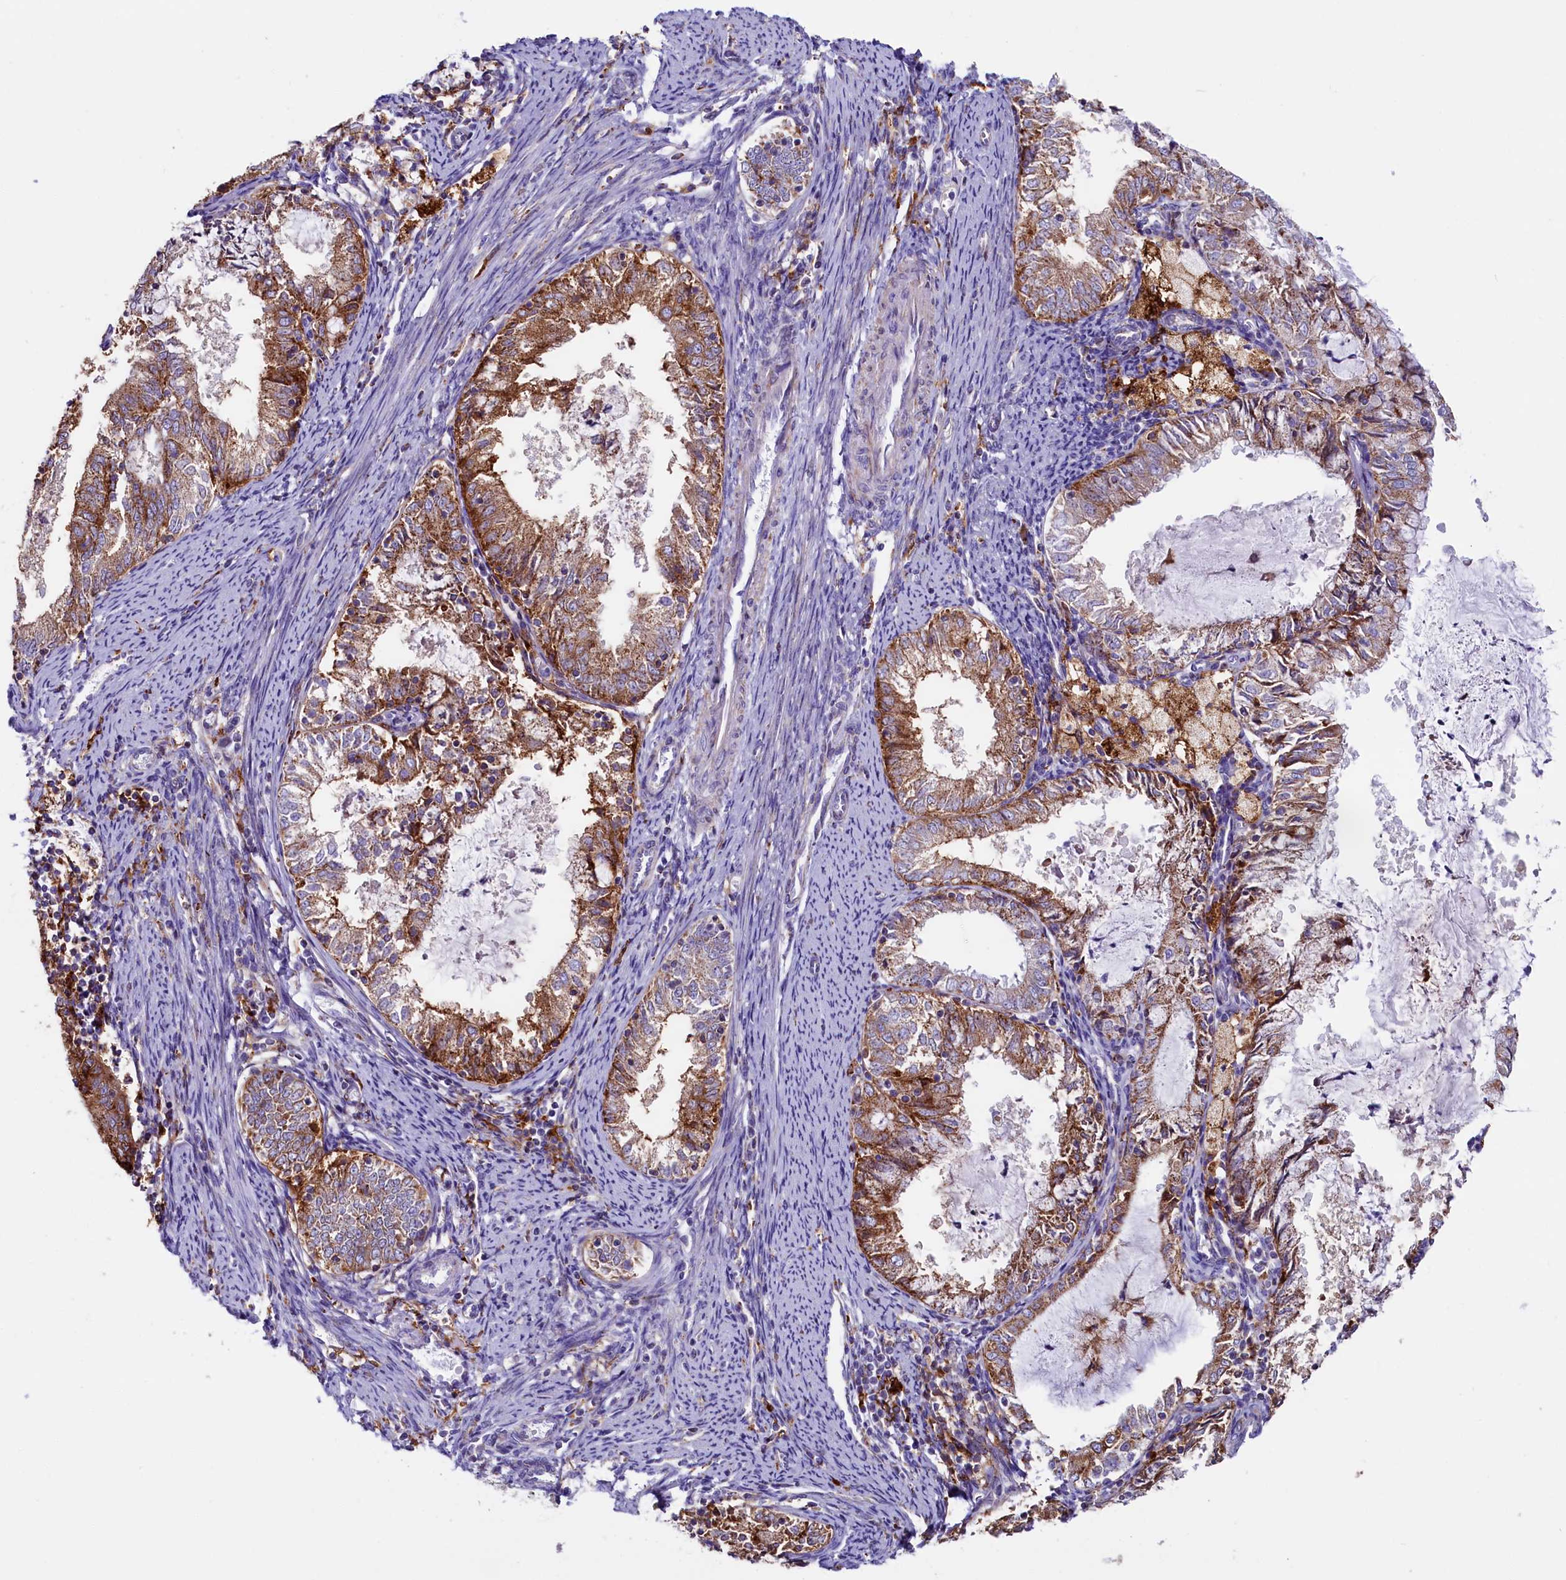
{"staining": {"intensity": "moderate", "quantity": "25%-75%", "location": "cytoplasmic/membranous"}, "tissue": "endometrial cancer", "cell_type": "Tumor cells", "image_type": "cancer", "snomed": [{"axis": "morphology", "description": "Adenocarcinoma, NOS"}, {"axis": "topography", "description": "Endometrium"}], "caption": "This photomicrograph demonstrates endometrial cancer stained with immunohistochemistry (IHC) to label a protein in brown. The cytoplasmic/membranous of tumor cells show moderate positivity for the protein. Nuclei are counter-stained blue.", "gene": "IL20RA", "patient": {"sex": "female", "age": 57}}